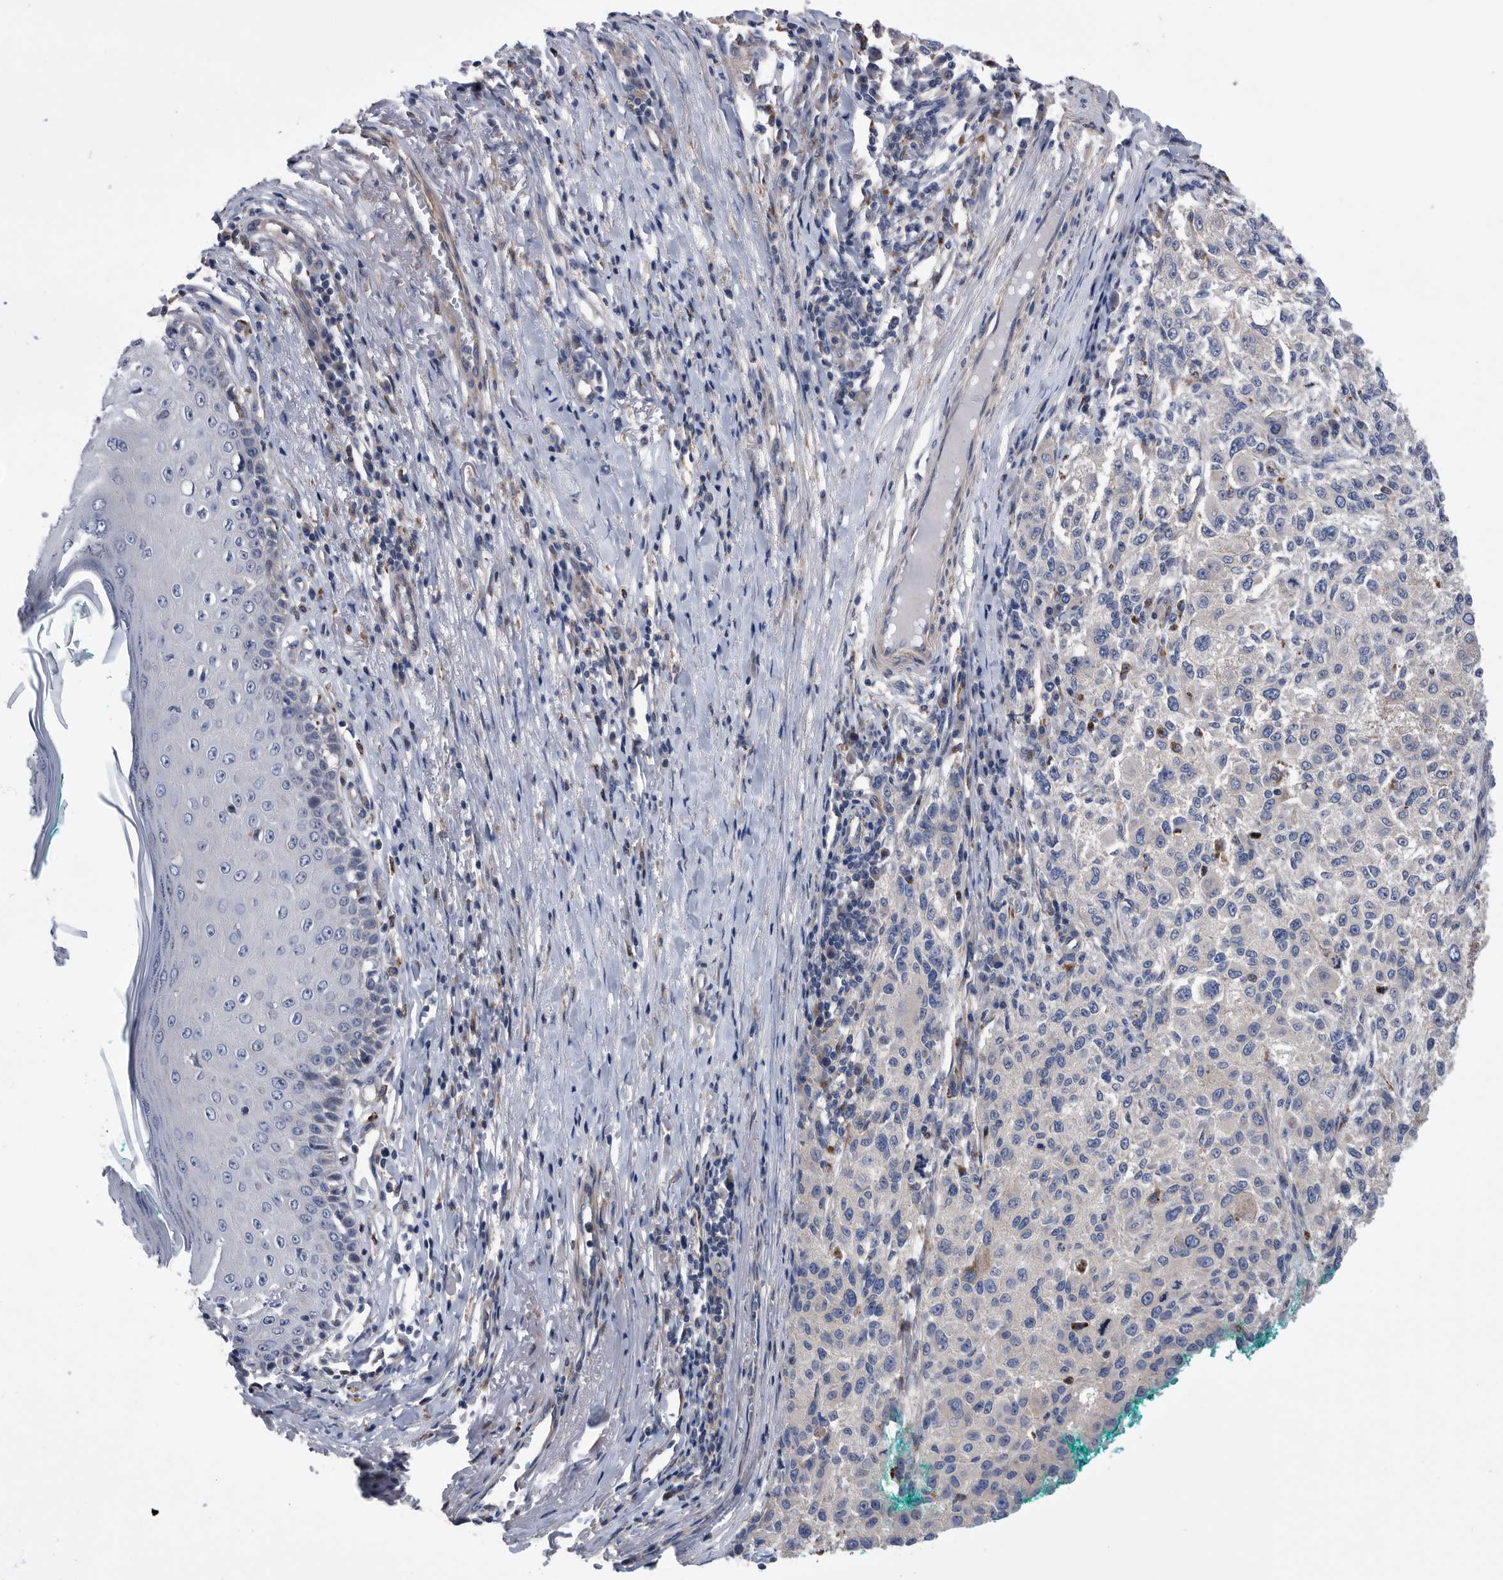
{"staining": {"intensity": "negative", "quantity": "none", "location": "none"}, "tissue": "melanoma", "cell_type": "Tumor cells", "image_type": "cancer", "snomed": [{"axis": "morphology", "description": "Necrosis, NOS"}, {"axis": "morphology", "description": "Malignant melanoma, NOS"}, {"axis": "topography", "description": "Skin"}], "caption": "Tumor cells show no significant protein staining in malignant melanoma.", "gene": "BAIAP3", "patient": {"sex": "female", "age": 87}}